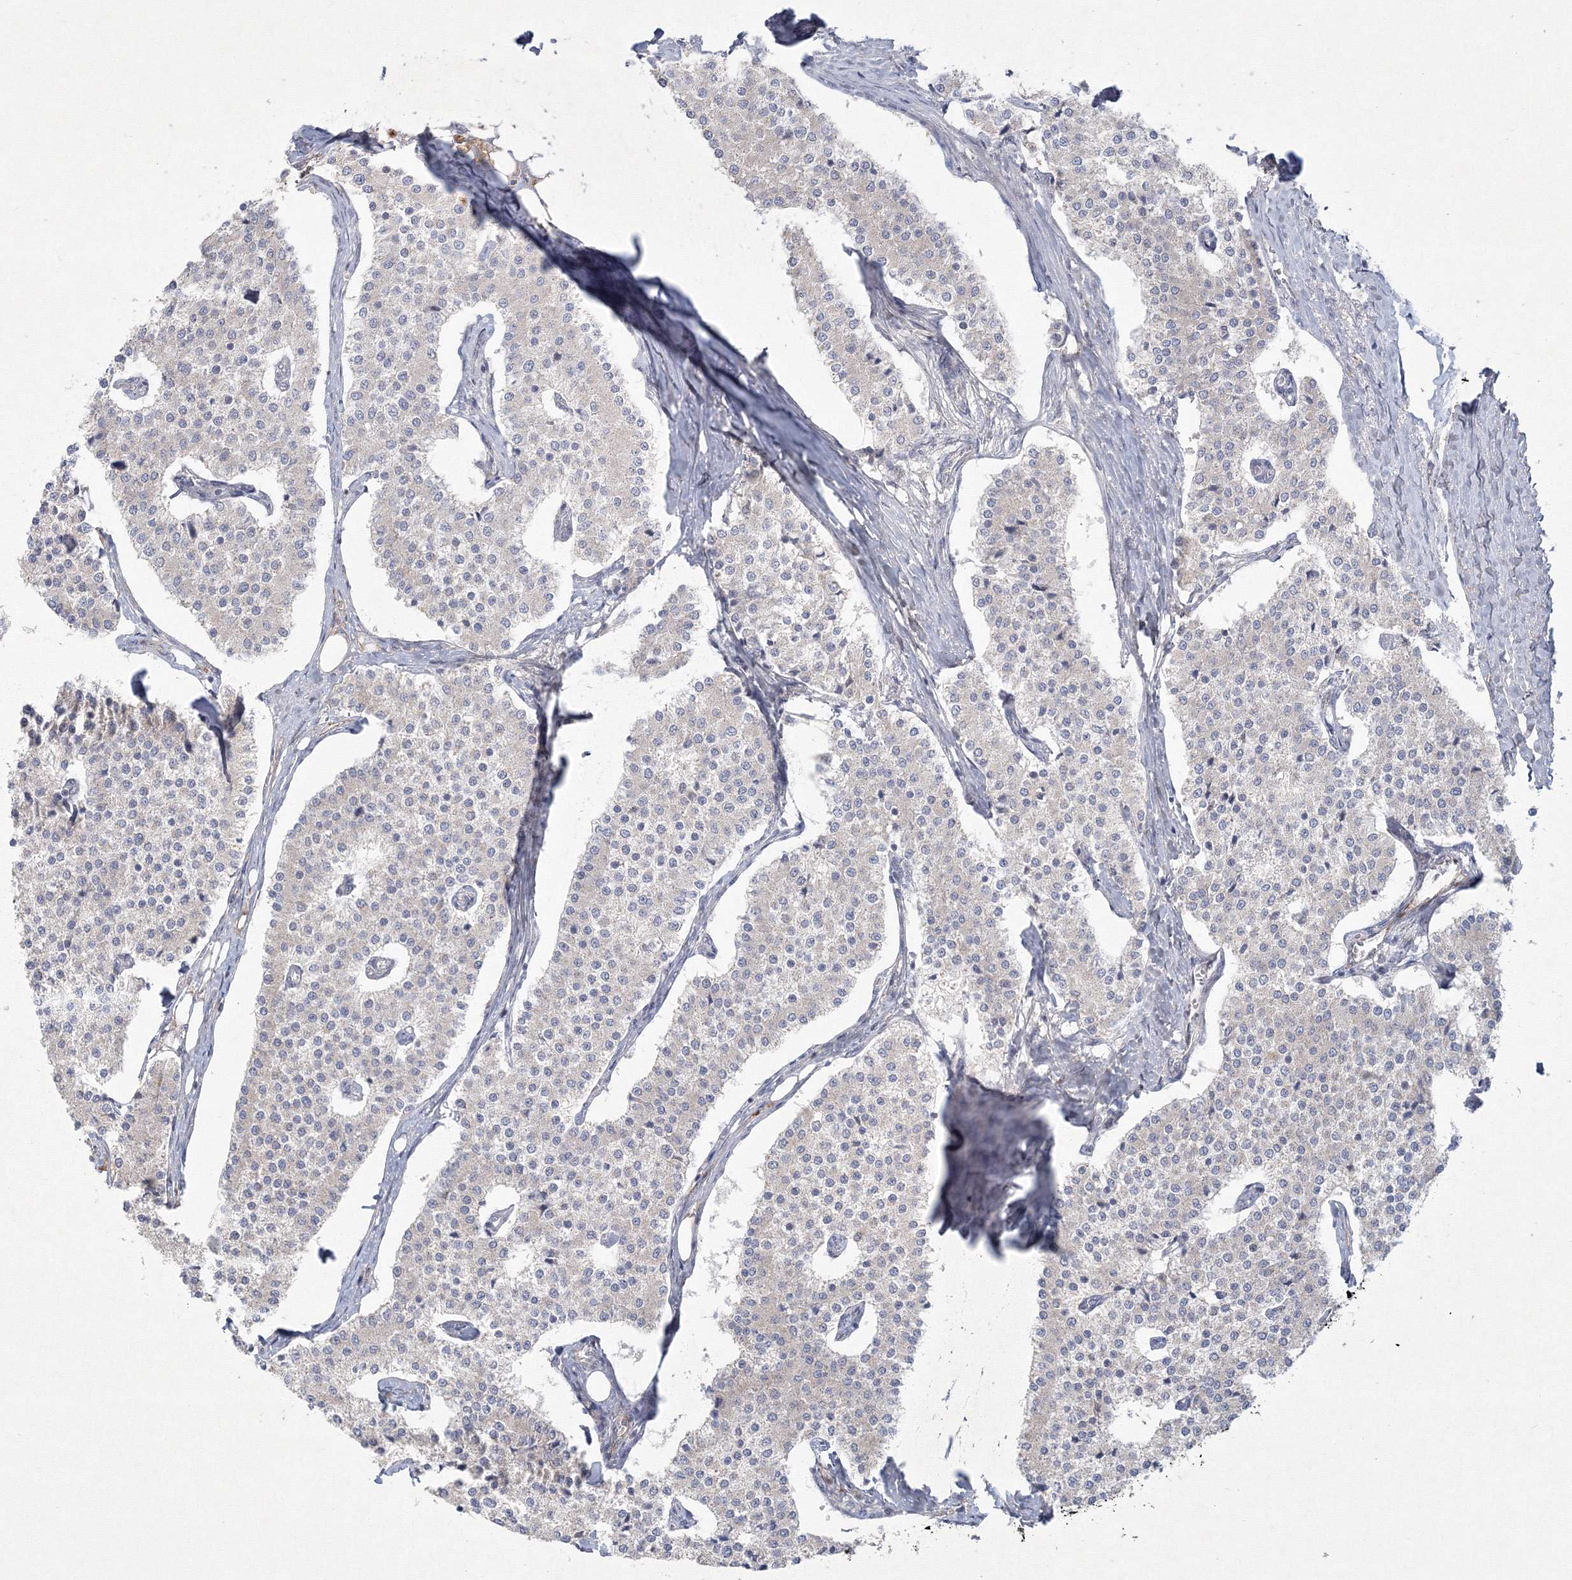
{"staining": {"intensity": "negative", "quantity": "none", "location": "none"}, "tissue": "carcinoid", "cell_type": "Tumor cells", "image_type": "cancer", "snomed": [{"axis": "morphology", "description": "Carcinoid, malignant, NOS"}, {"axis": "topography", "description": "Colon"}], "caption": "This is a micrograph of immunohistochemistry staining of carcinoid, which shows no expression in tumor cells. (DAB immunohistochemistry (IHC) with hematoxylin counter stain).", "gene": "WDR49", "patient": {"sex": "female", "age": 52}}